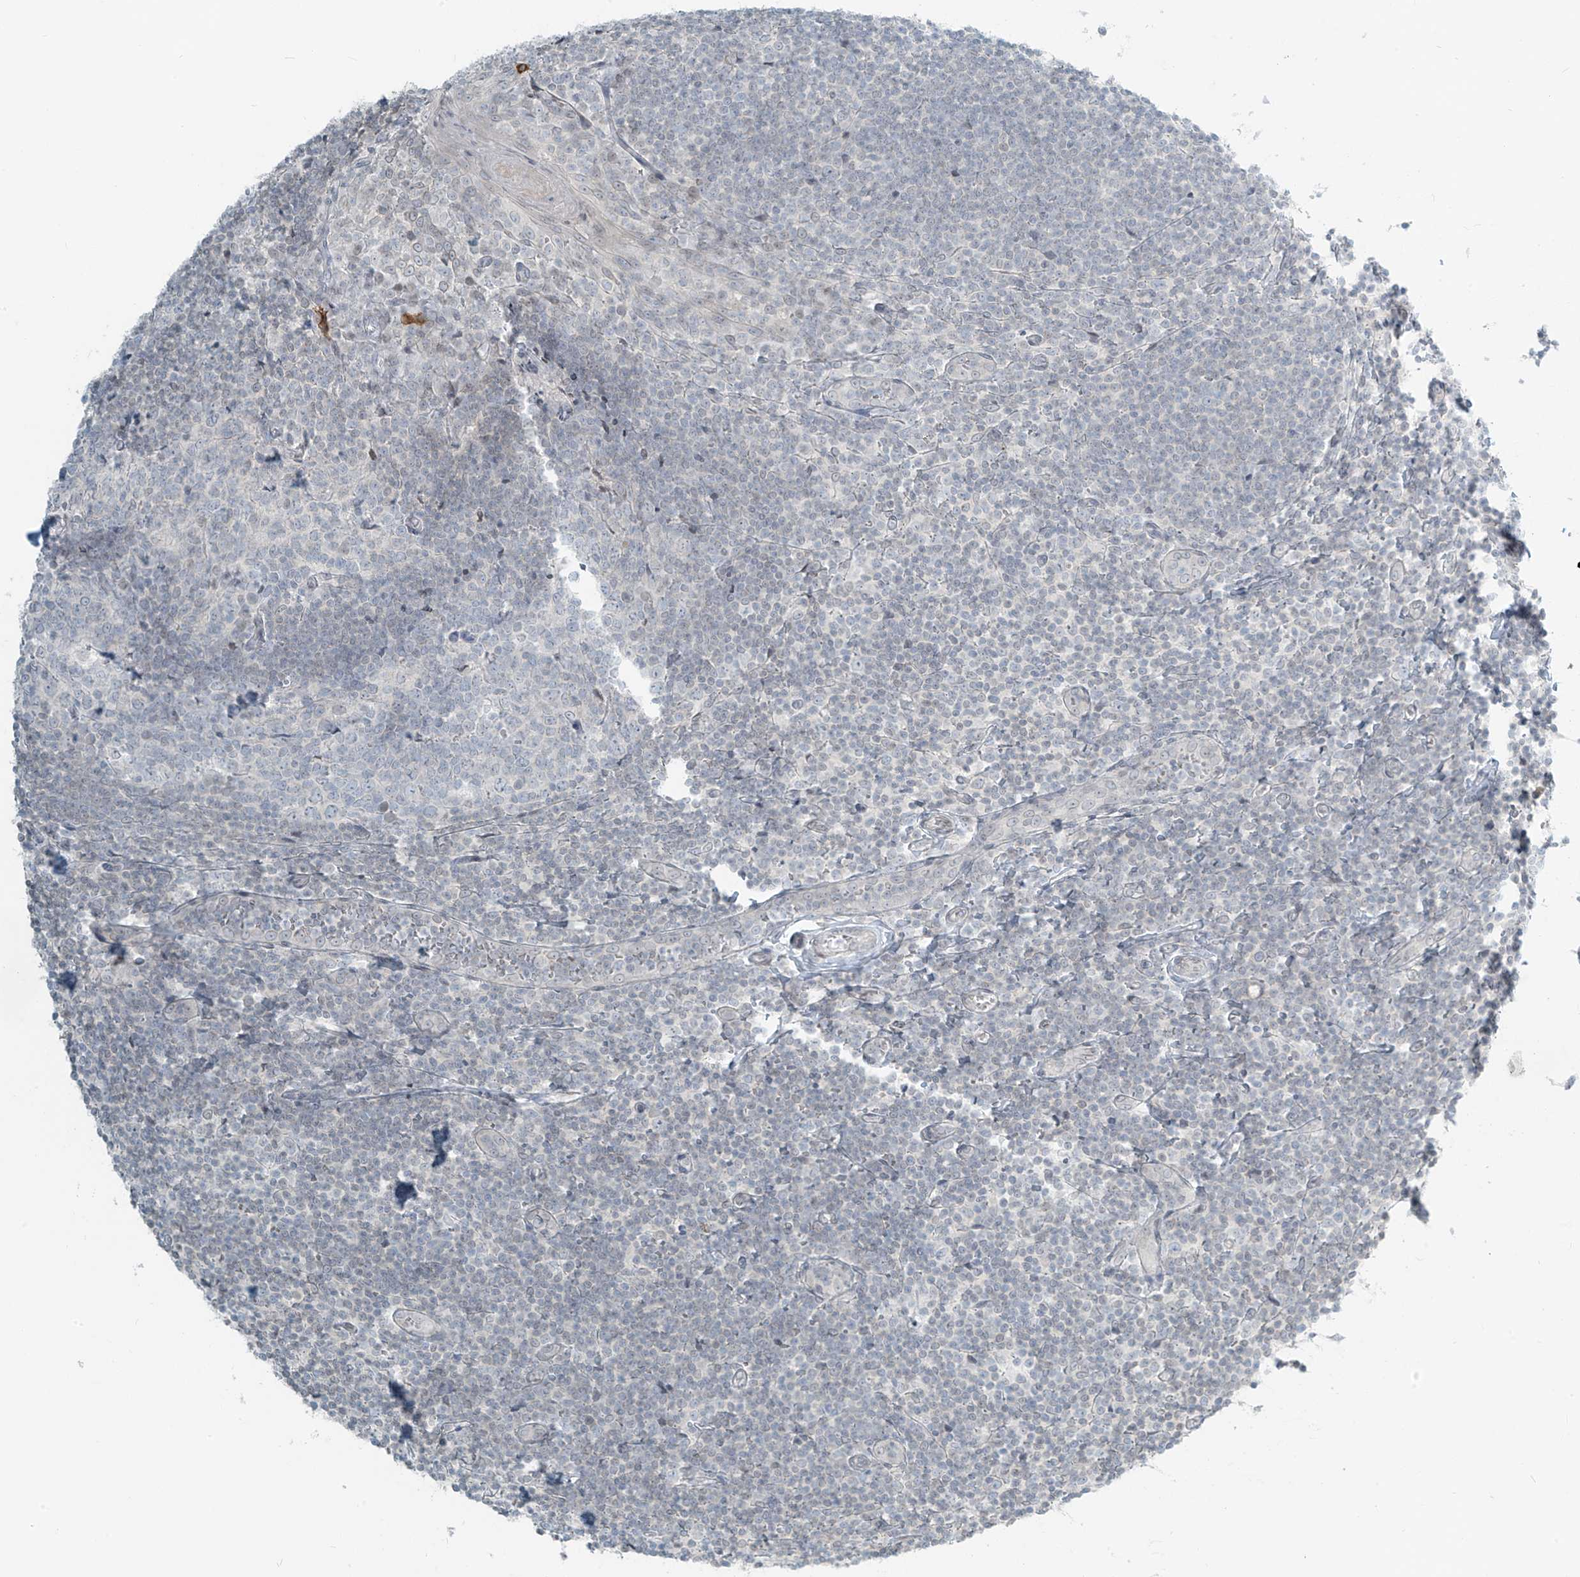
{"staining": {"intensity": "negative", "quantity": "none", "location": "none"}, "tissue": "tonsil", "cell_type": "Germinal center cells", "image_type": "normal", "snomed": [{"axis": "morphology", "description": "Normal tissue, NOS"}, {"axis": "topography", "description": "Tonsil"}], "caption": "Tonsil was stained to show a protein in brown. There is no significant expression in germinal center cells. (DAB (3,3'-diaminobenzidine) IHC visualized using brightfield microscopy, high magnification).", "gene": "OSBPL7", "patient": {"sex": "male", "age": 27}}